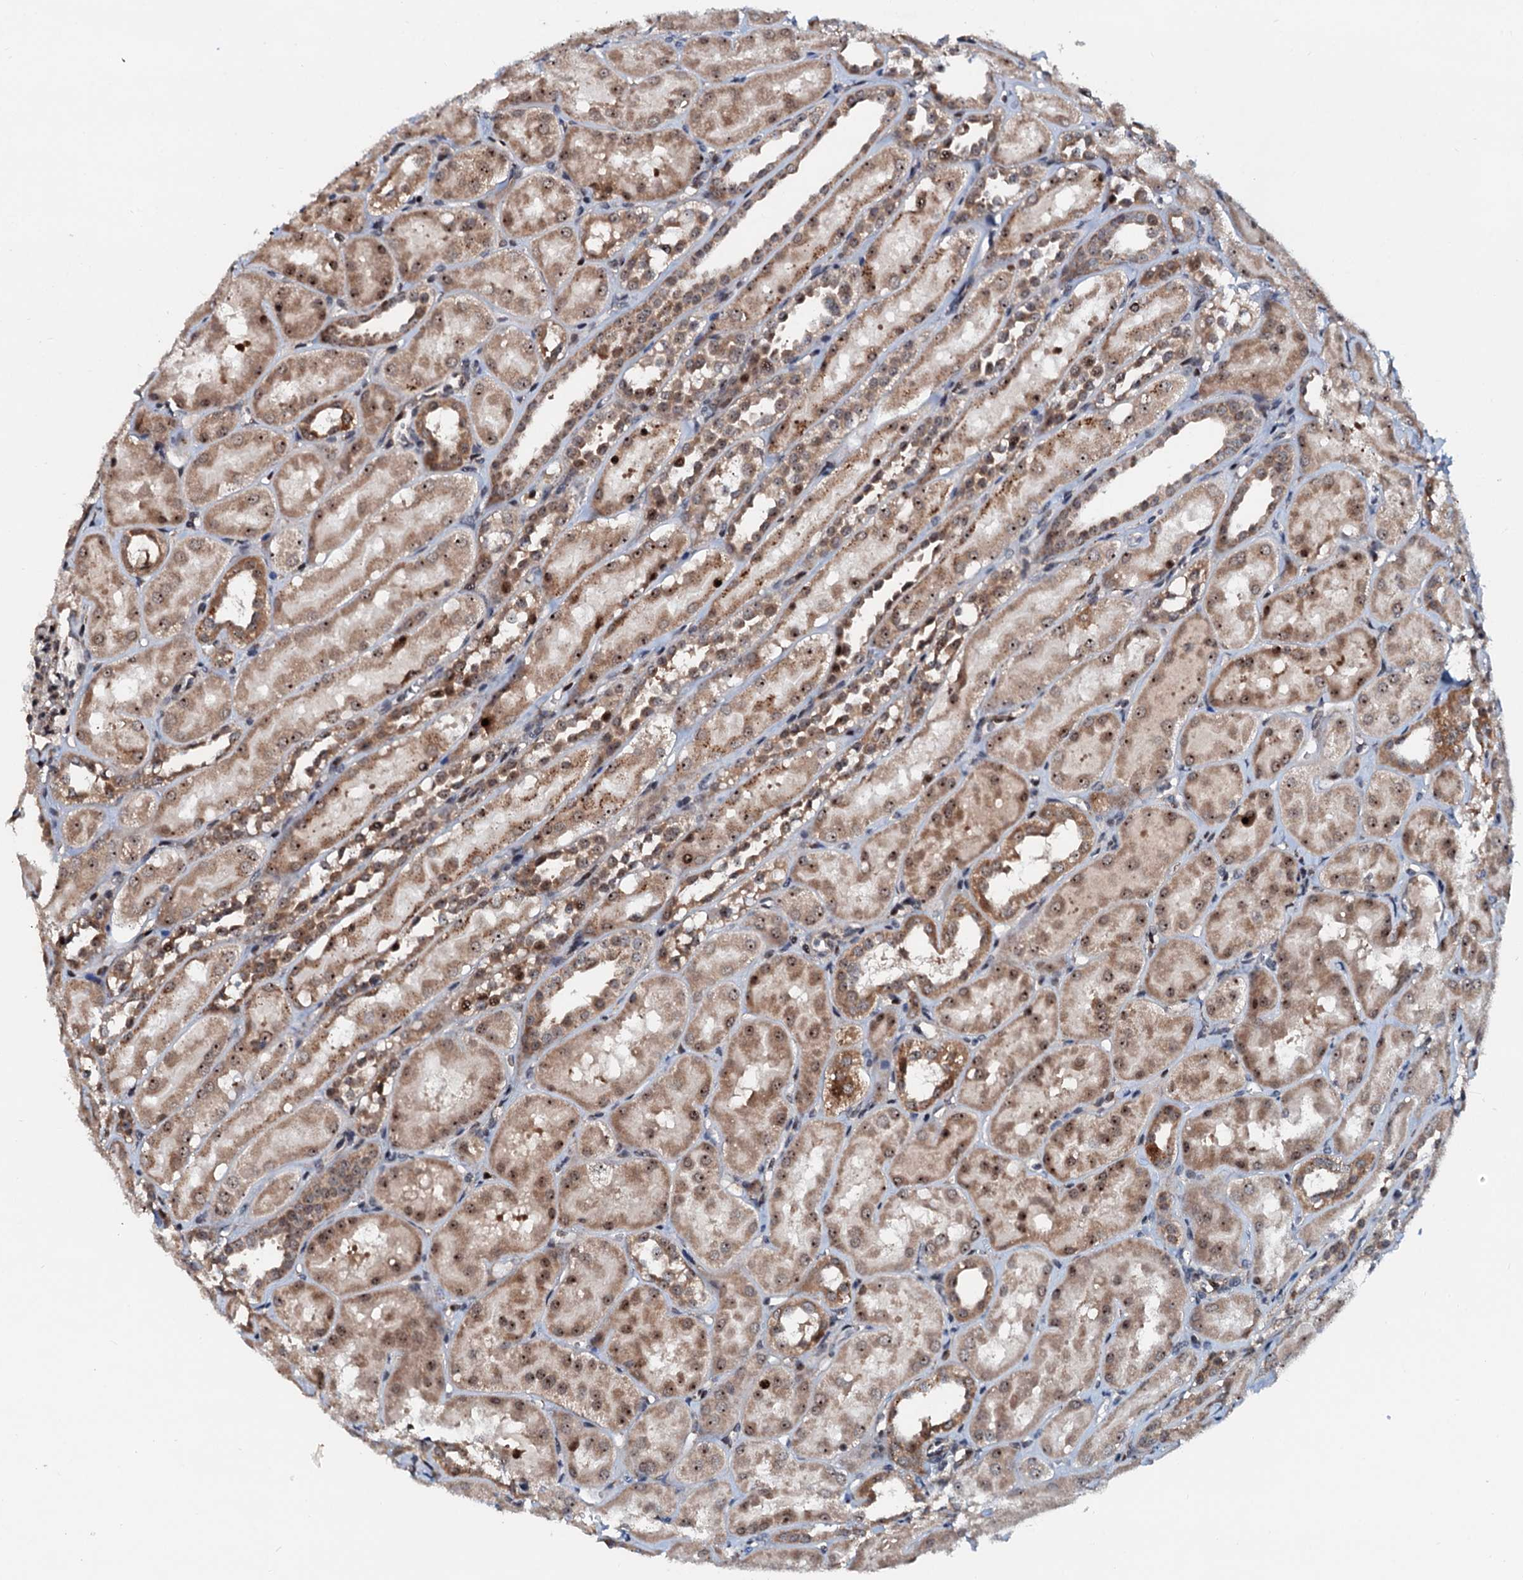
{"staining": {"intensity": "moderate", "quantity": "<25%", "location": "nuclear"}, "tissue": "kidney", "cell_type": "Cells in glomeruli", "image_type": "normal", "snomed": [{"axis": "morphology", "description": "Normal tissue, NOS"}, {"axis": "topography", "description": "Kidney"}, {"axis": "topography", "description": "Urinary bladder"}], "caption": "A brown stain shows moderate nuclear expression of a protein in cells in glomeruli of unremarkable human kidney.", "gene": "DNAJC21", "patient": {"sex": "male", "age": 16}}